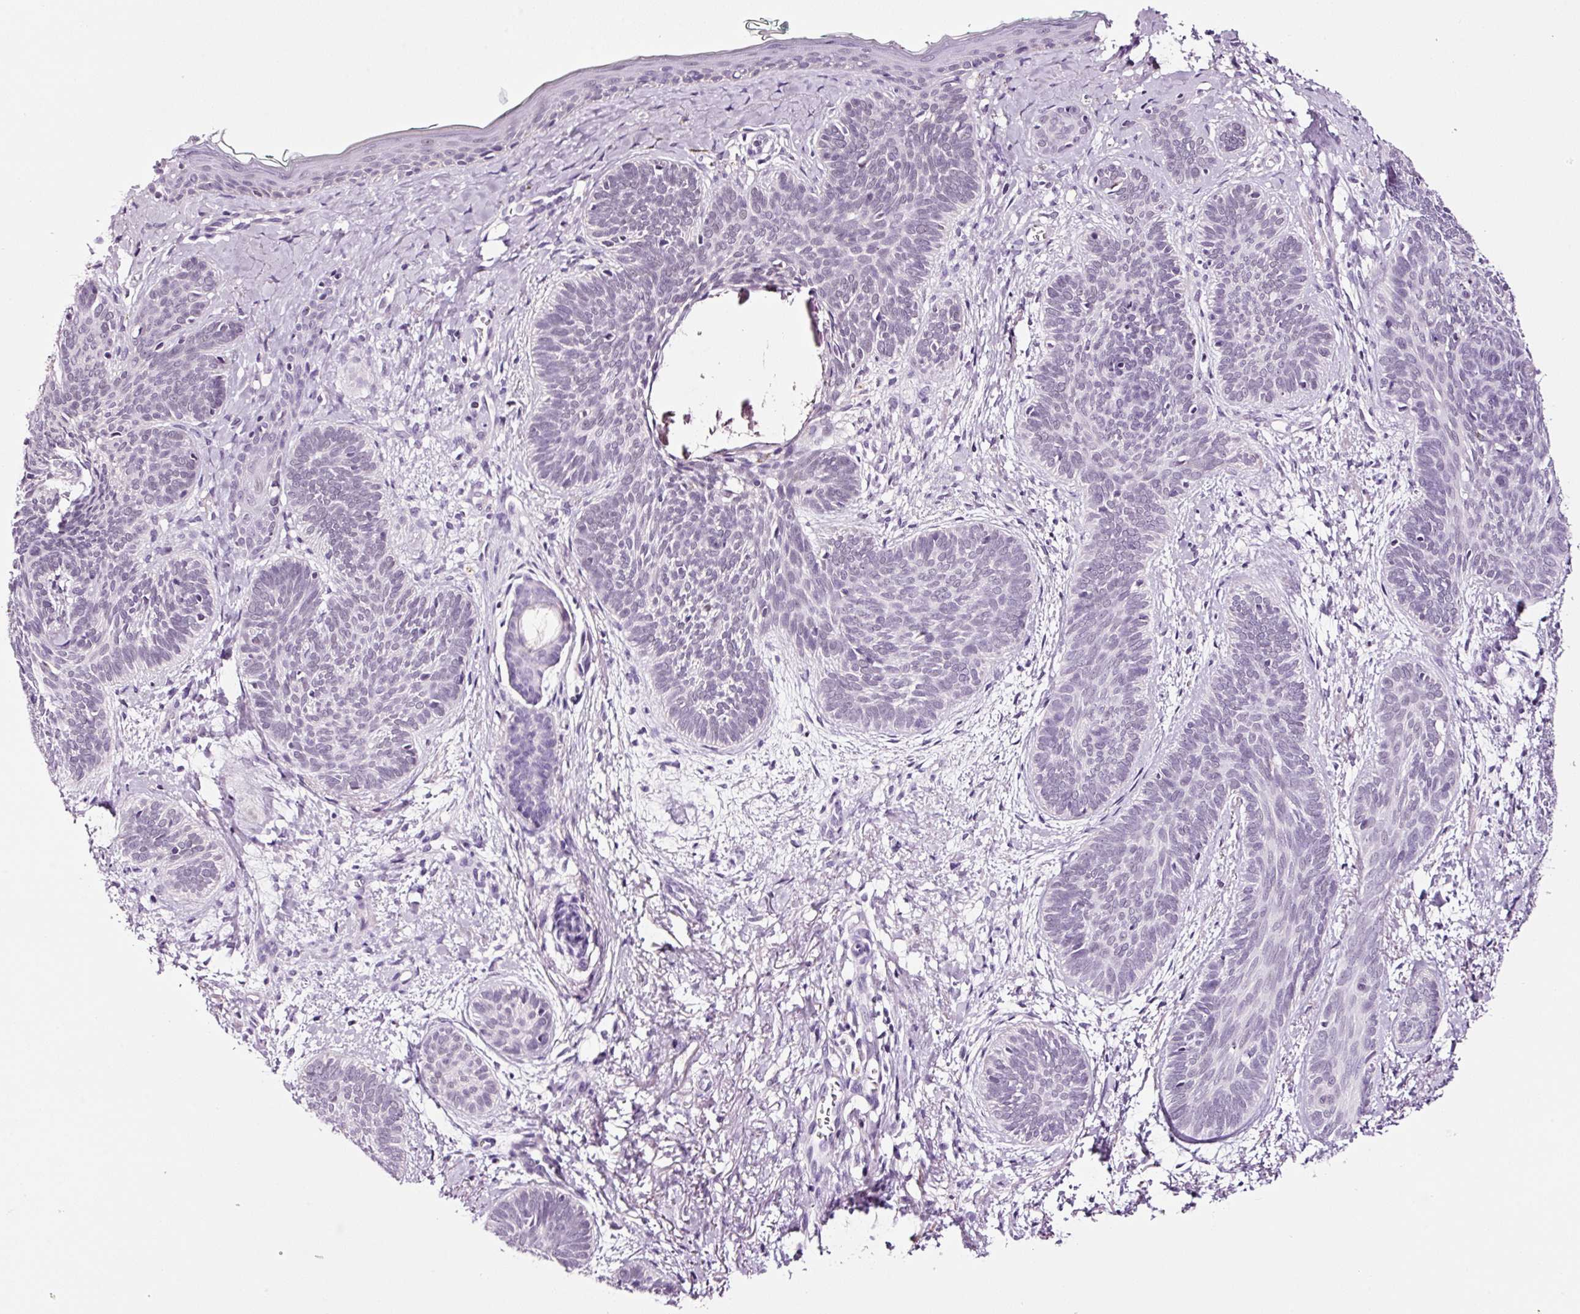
{"staining": {"intensity": "negative", "quantity": "none", "location": "none"}, "tissue": "skin cancer", "cell_type": "Tumor cells", "image_type": "cancer", "snomed": [{"axis": "morphology", "description": "Basal cell carcinoma"}, {"axis": "topography", "description": "Skin"}], "caption": "A histopathology image of human basal cell carcinoma (skin) is negative for staining in tumor cells.", "gene": "RTF2", "patient": {"sex": "female", "age": 81}}